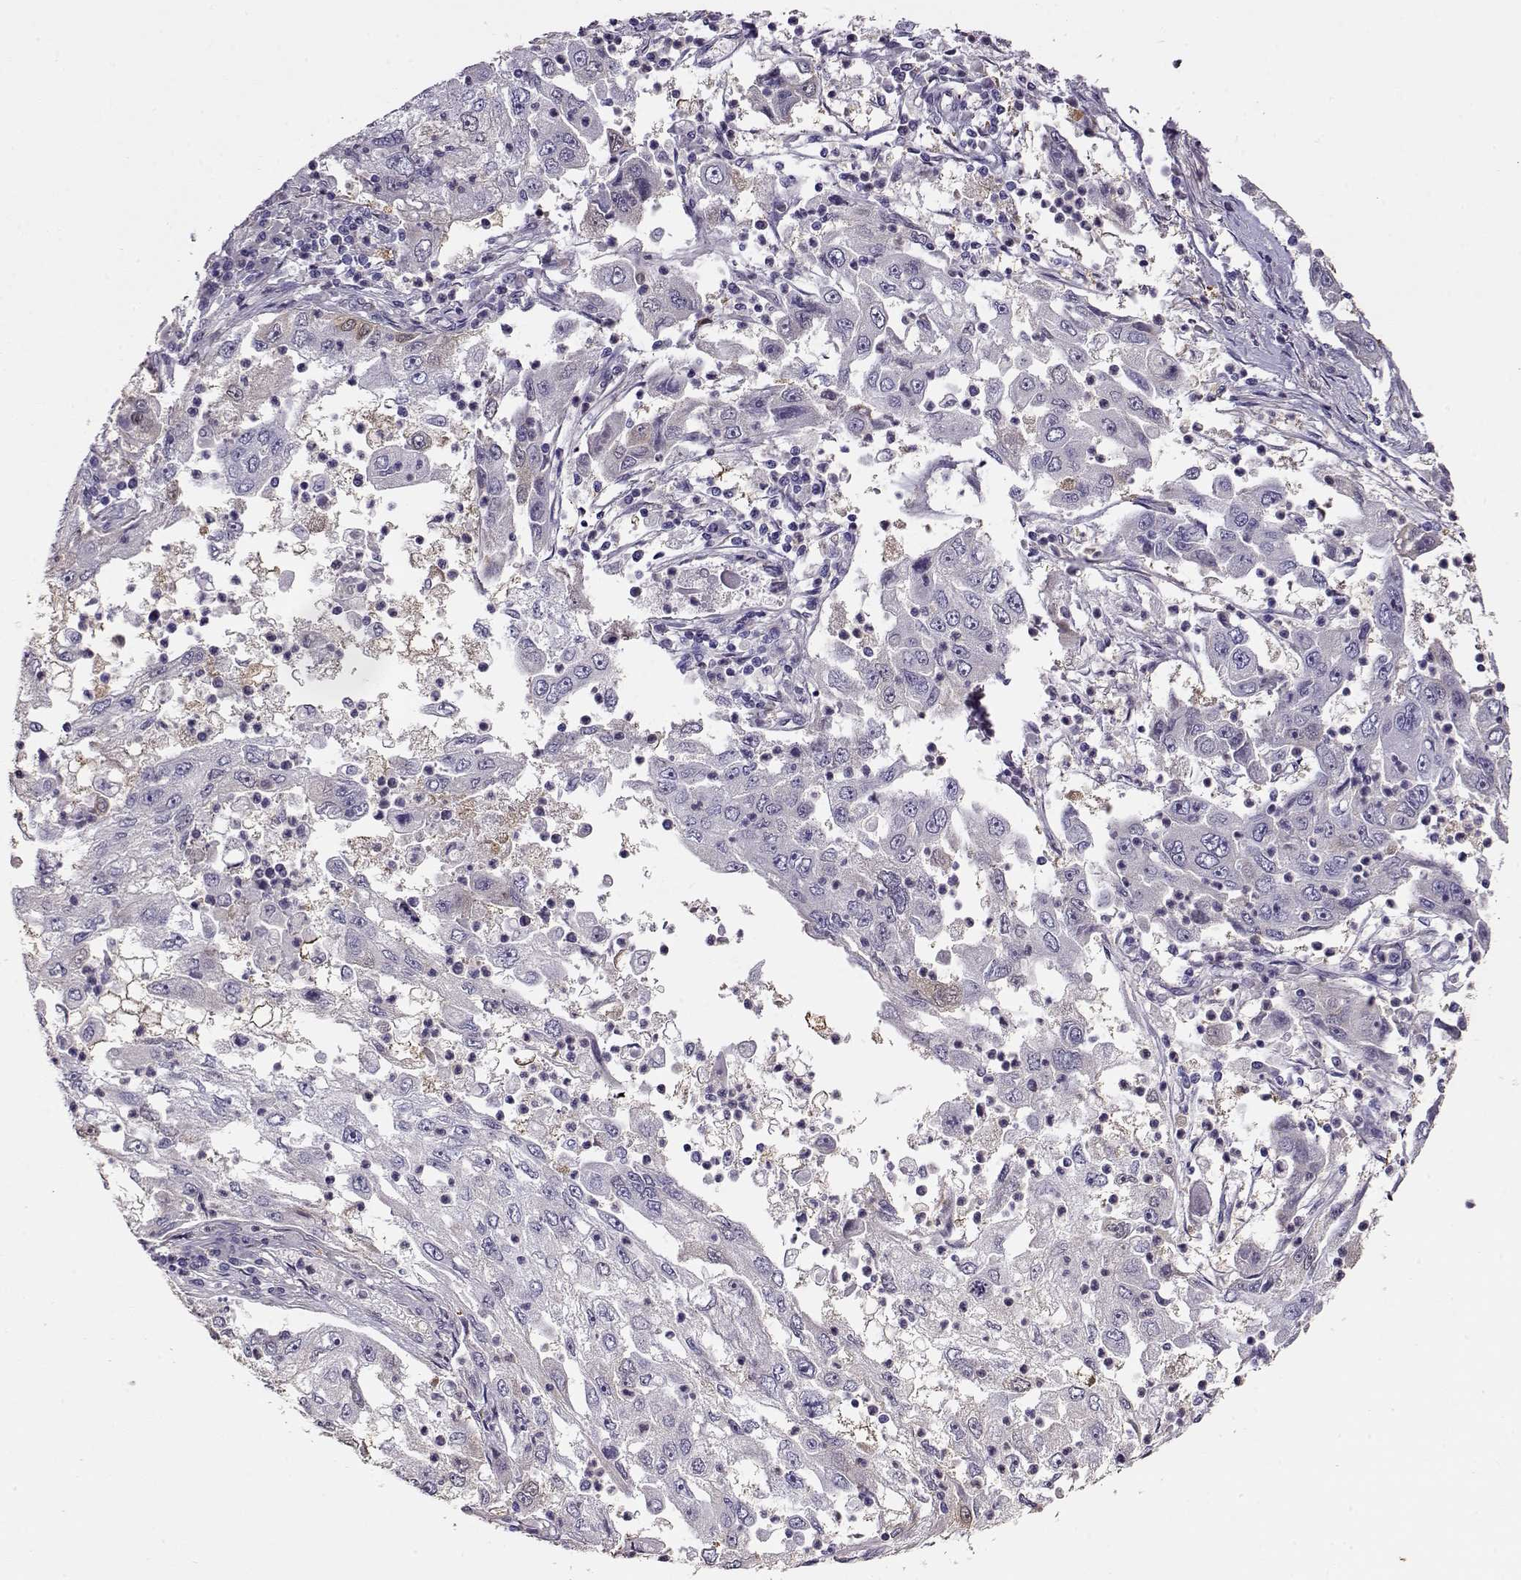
{"staining": {"intensity": "negative", "quantity": "none", "location": "none"}, "tissue": "cervical cancer", "cell_type": "Tumor cells", "image_type": "cancer", "snomed": [{"axis": "morphology", "description": "Squamous cell carcinoma, NOS"}, {"axis": "topography", "description": "Cervix"}], "caption": "The immunohistochemistry photomicrograph has no significant staining in tumor cells of cervical cancer (squamous cell carcinoma) tissue.", "gene": "CCR8", "patient": {"sex": "female", "age": 36}}